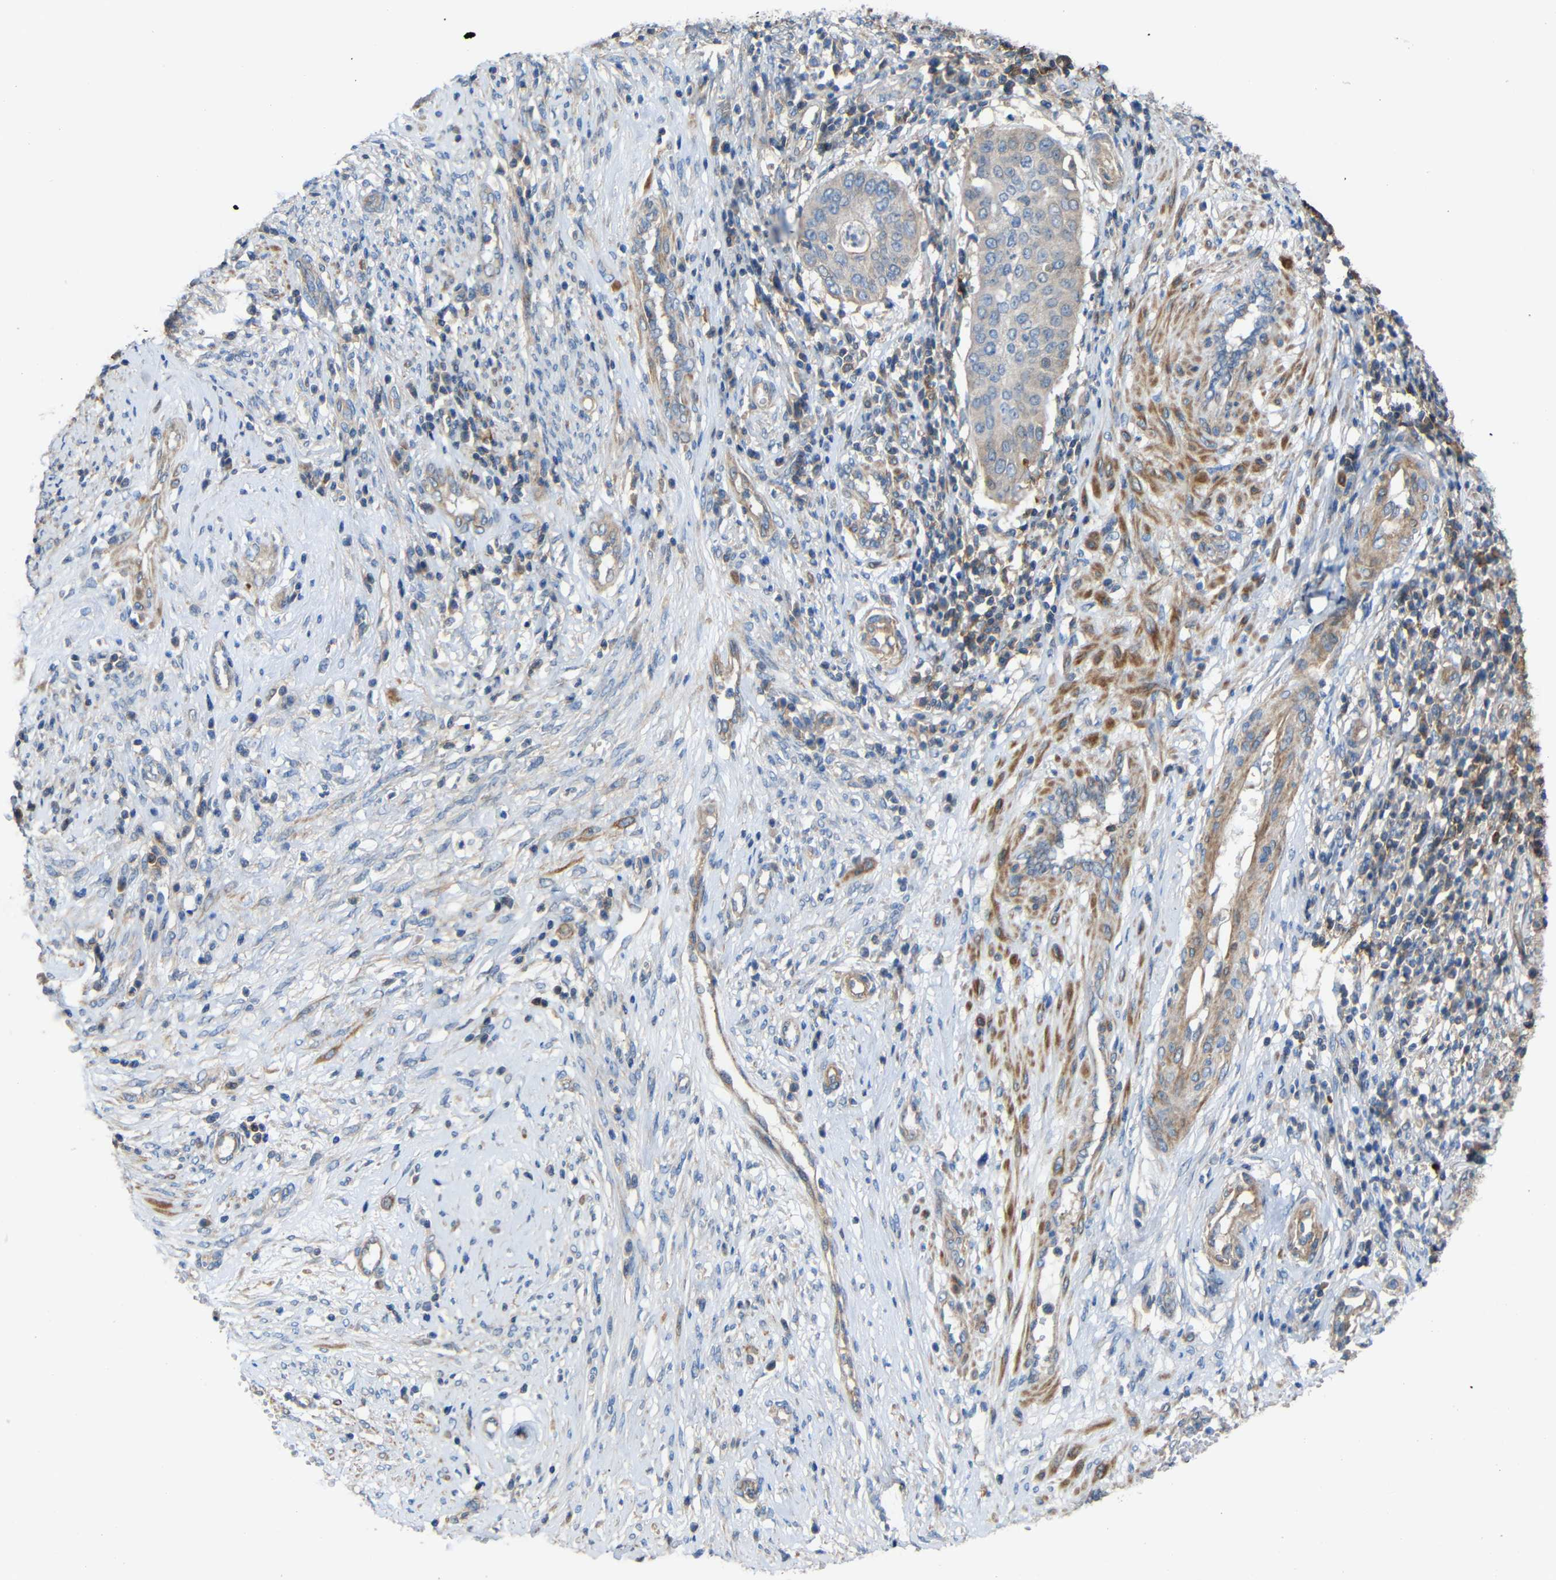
{"staining": {"intensity": "negative", "quantity": "none", "location": "none"}, "tissue": "cervical cancer", "cell_type": "Tumor cells", "image_type": "cancer", "snomed": [{"axis": "morphology", "description": "Normal tissue, NOS"}, {"axis": "morphology", "description": "Squamous cell carcinoma, NOS"}, {"axis": "topography", "description": "Cervix"}], "caption": "Micrograph shows no significant protein positivity in tumor cells of squamous cell carcinoma (cervical).", "gene": "RHOT2", "patient": {"sex": "female", "age": 39}}